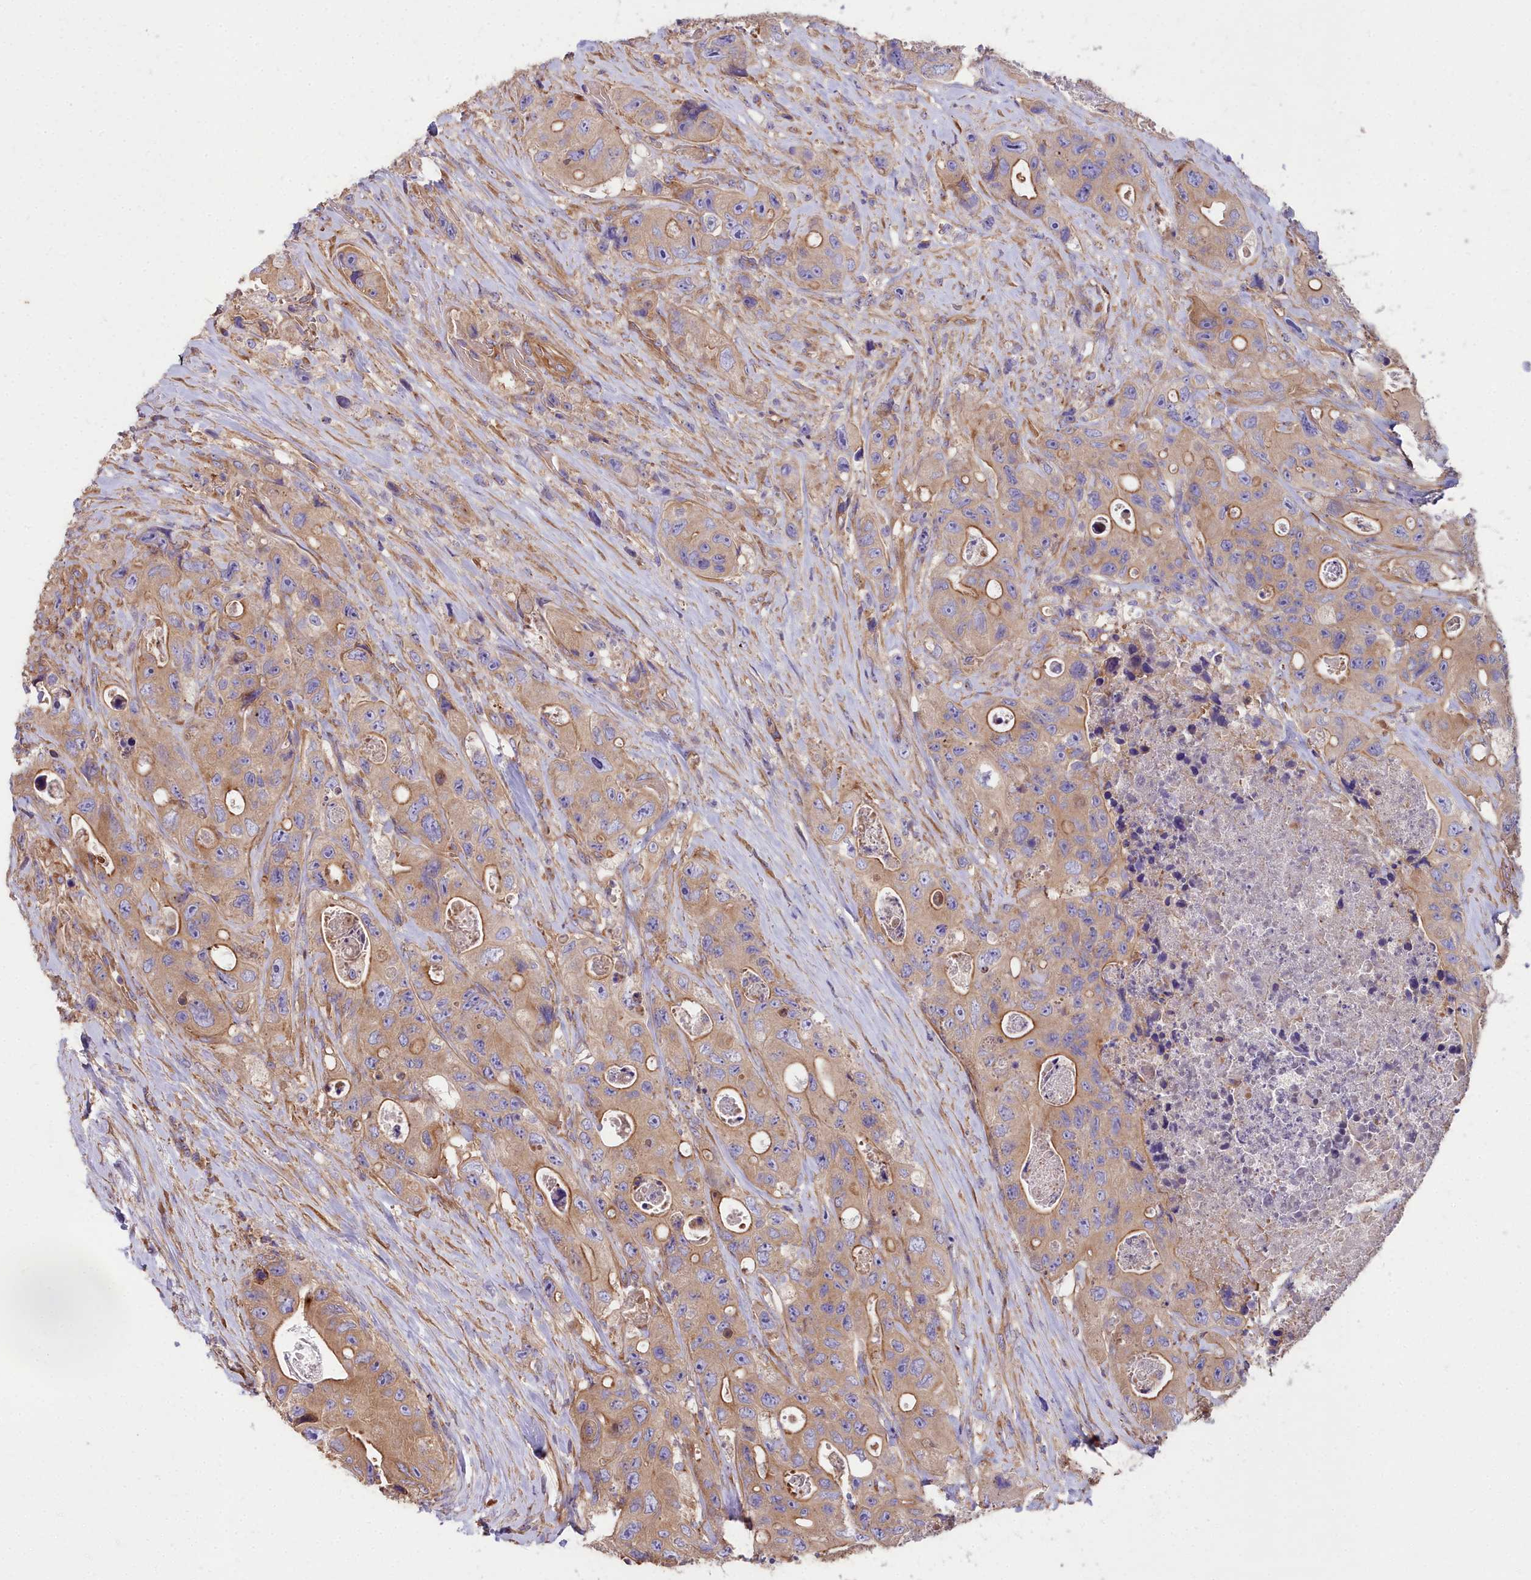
{"staining": {"intensity": "moderate", "quantity": ">75%", "location": "cytoplasmic/membranous"}, "tissue": "colorectal cancer", "cell_type": "Tumor cells", "image_type": "cancer", "snomed": [{"axis": "morphology", "description": "Adenocarcinoma, NOS"}, {"axis": "topography", "description": "Colon"}], "caption": "Immunohistochemistry (IHC) histopathology image of human colorectal adenocarcinoma stained for a protein (brown), which shows medium levels of moderate cytoplasmic/membranous expression in about >75% of tumor cells.", "gene": "DCTN3", "patient": {"sex": "female", "age": 46}}